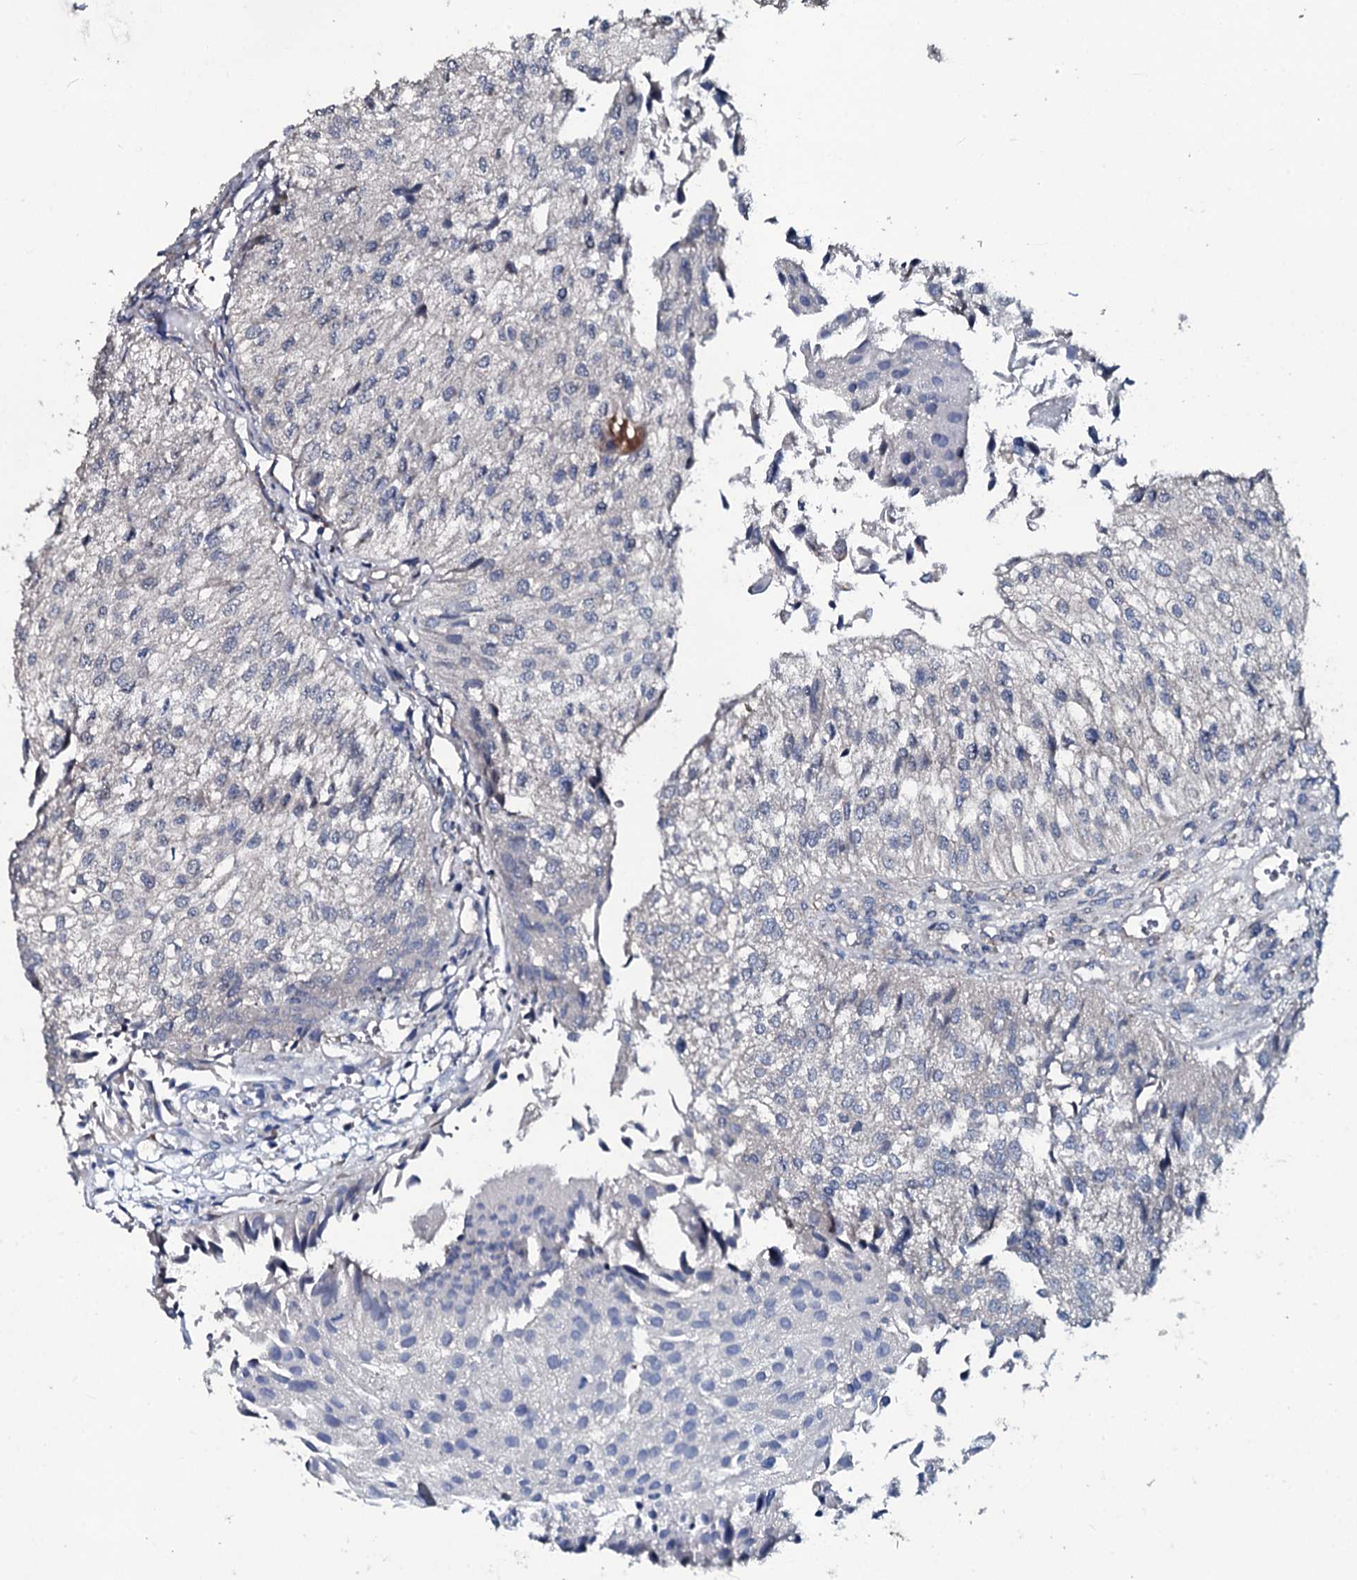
{"staining": {"intensity": "negative", "quantity": "none", "location": "none"}, "tissue": "urothelial cancer", "cell_type": "Tumor cells", "image_type": "cancer", "snomed": [{"axis": "morphology", "description": "Urothelial carcinoma, Low grade"}, {"axis": "topography", "description": "Urinary bladder"}], "caption": "A micrograph of low-grade urothelial carcinoma stained for a protein exhibits no brown staining in tumor cells. The staining is performed using DAB brown chromogen with nuclei counter-stained in using hematoxylin.", "gene": "IL12B", "patient": {"sex": "female", "age": 89}}